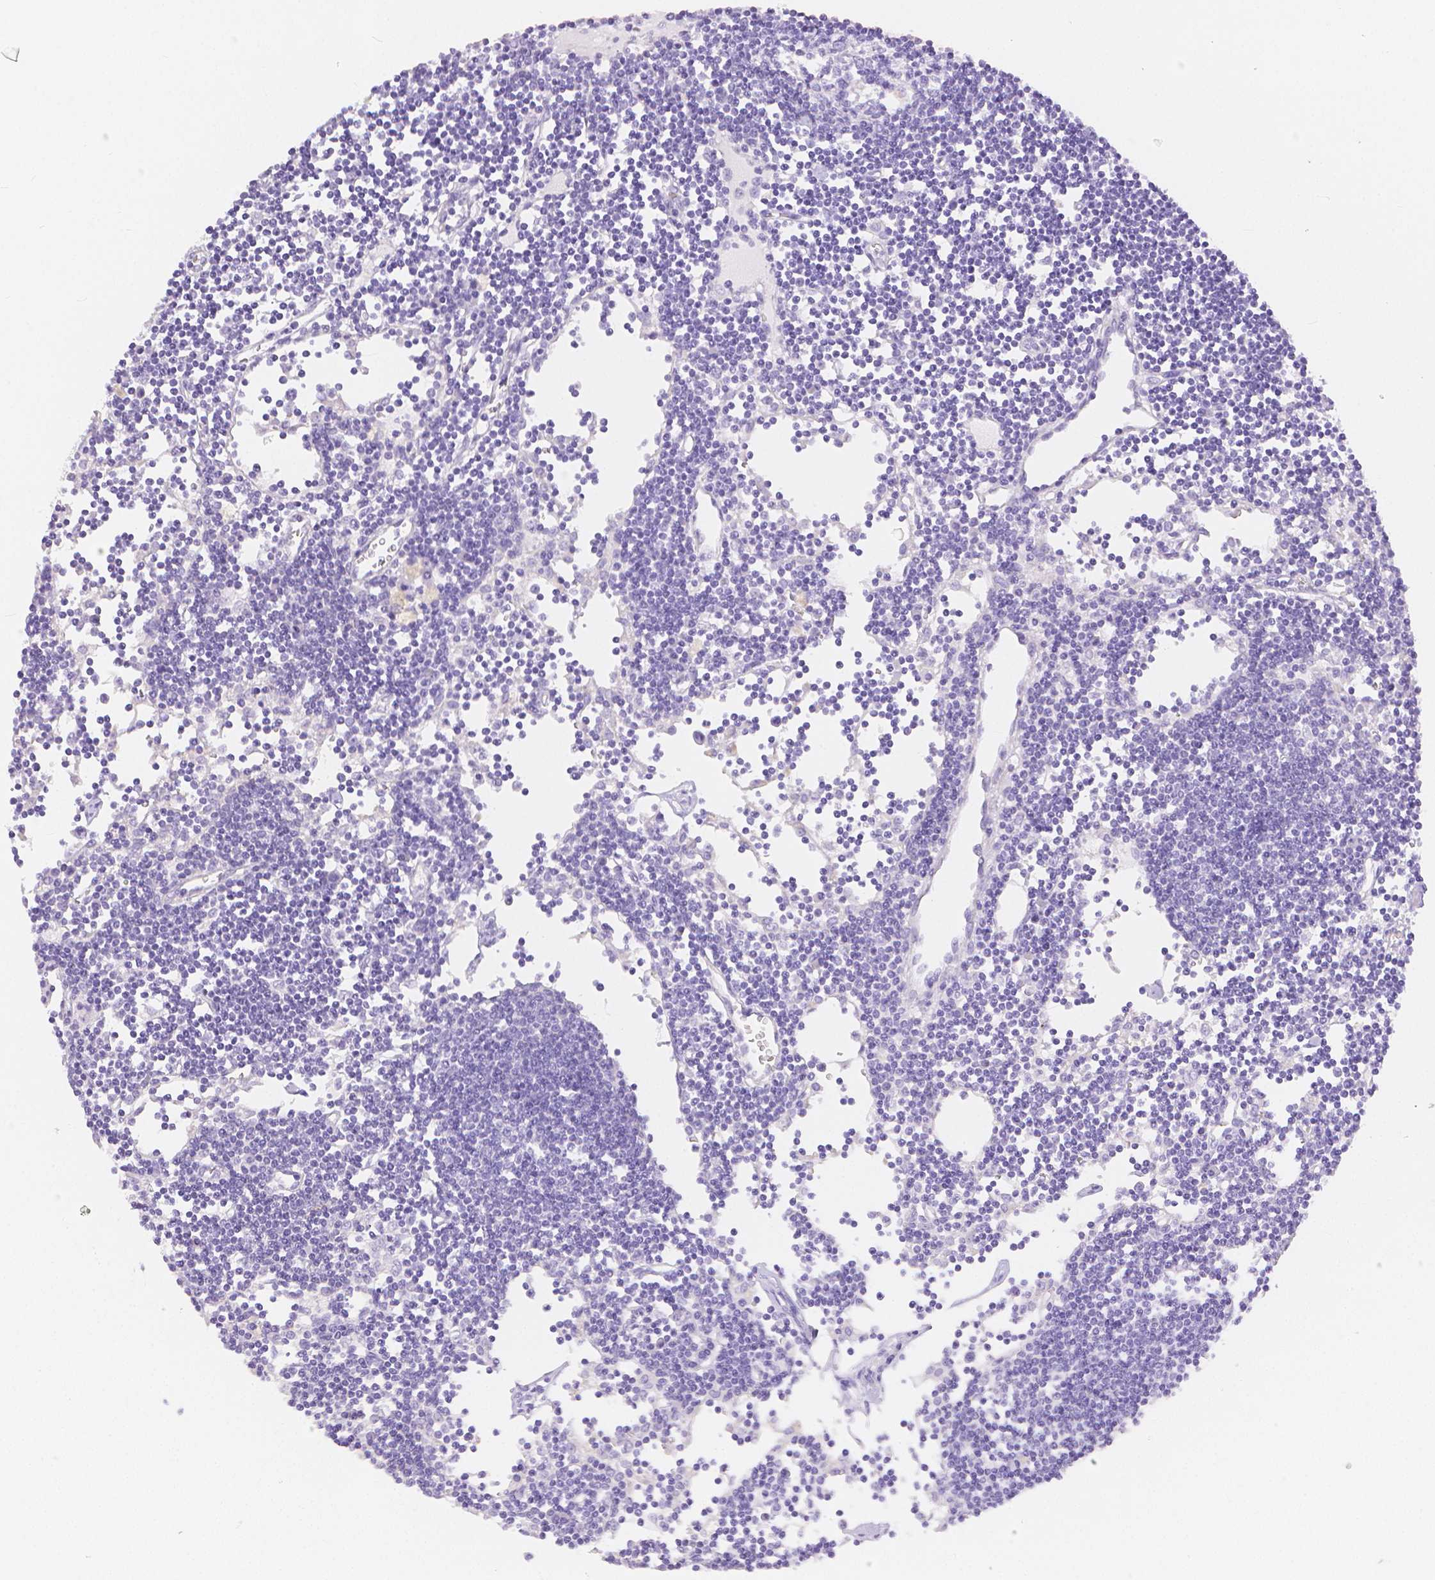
{"staining": {"intensity": "negative", "quantity": "none", "location": "none"}, "tissue": "lymph node", "cell_type": "Germinal center cells", "image_type": "normal", "snomed": [{"axis": "morphology", "description": "Normal tissue, NOS"}, {"axis": "topography", "description": "Lymph node"}], "caption": "This is an IHC histopathology image of benign lymph node. There is no positivity in germinal center cells.", "gene": "SLC27A5", "patient": {"sex": "female", "age": 65}}